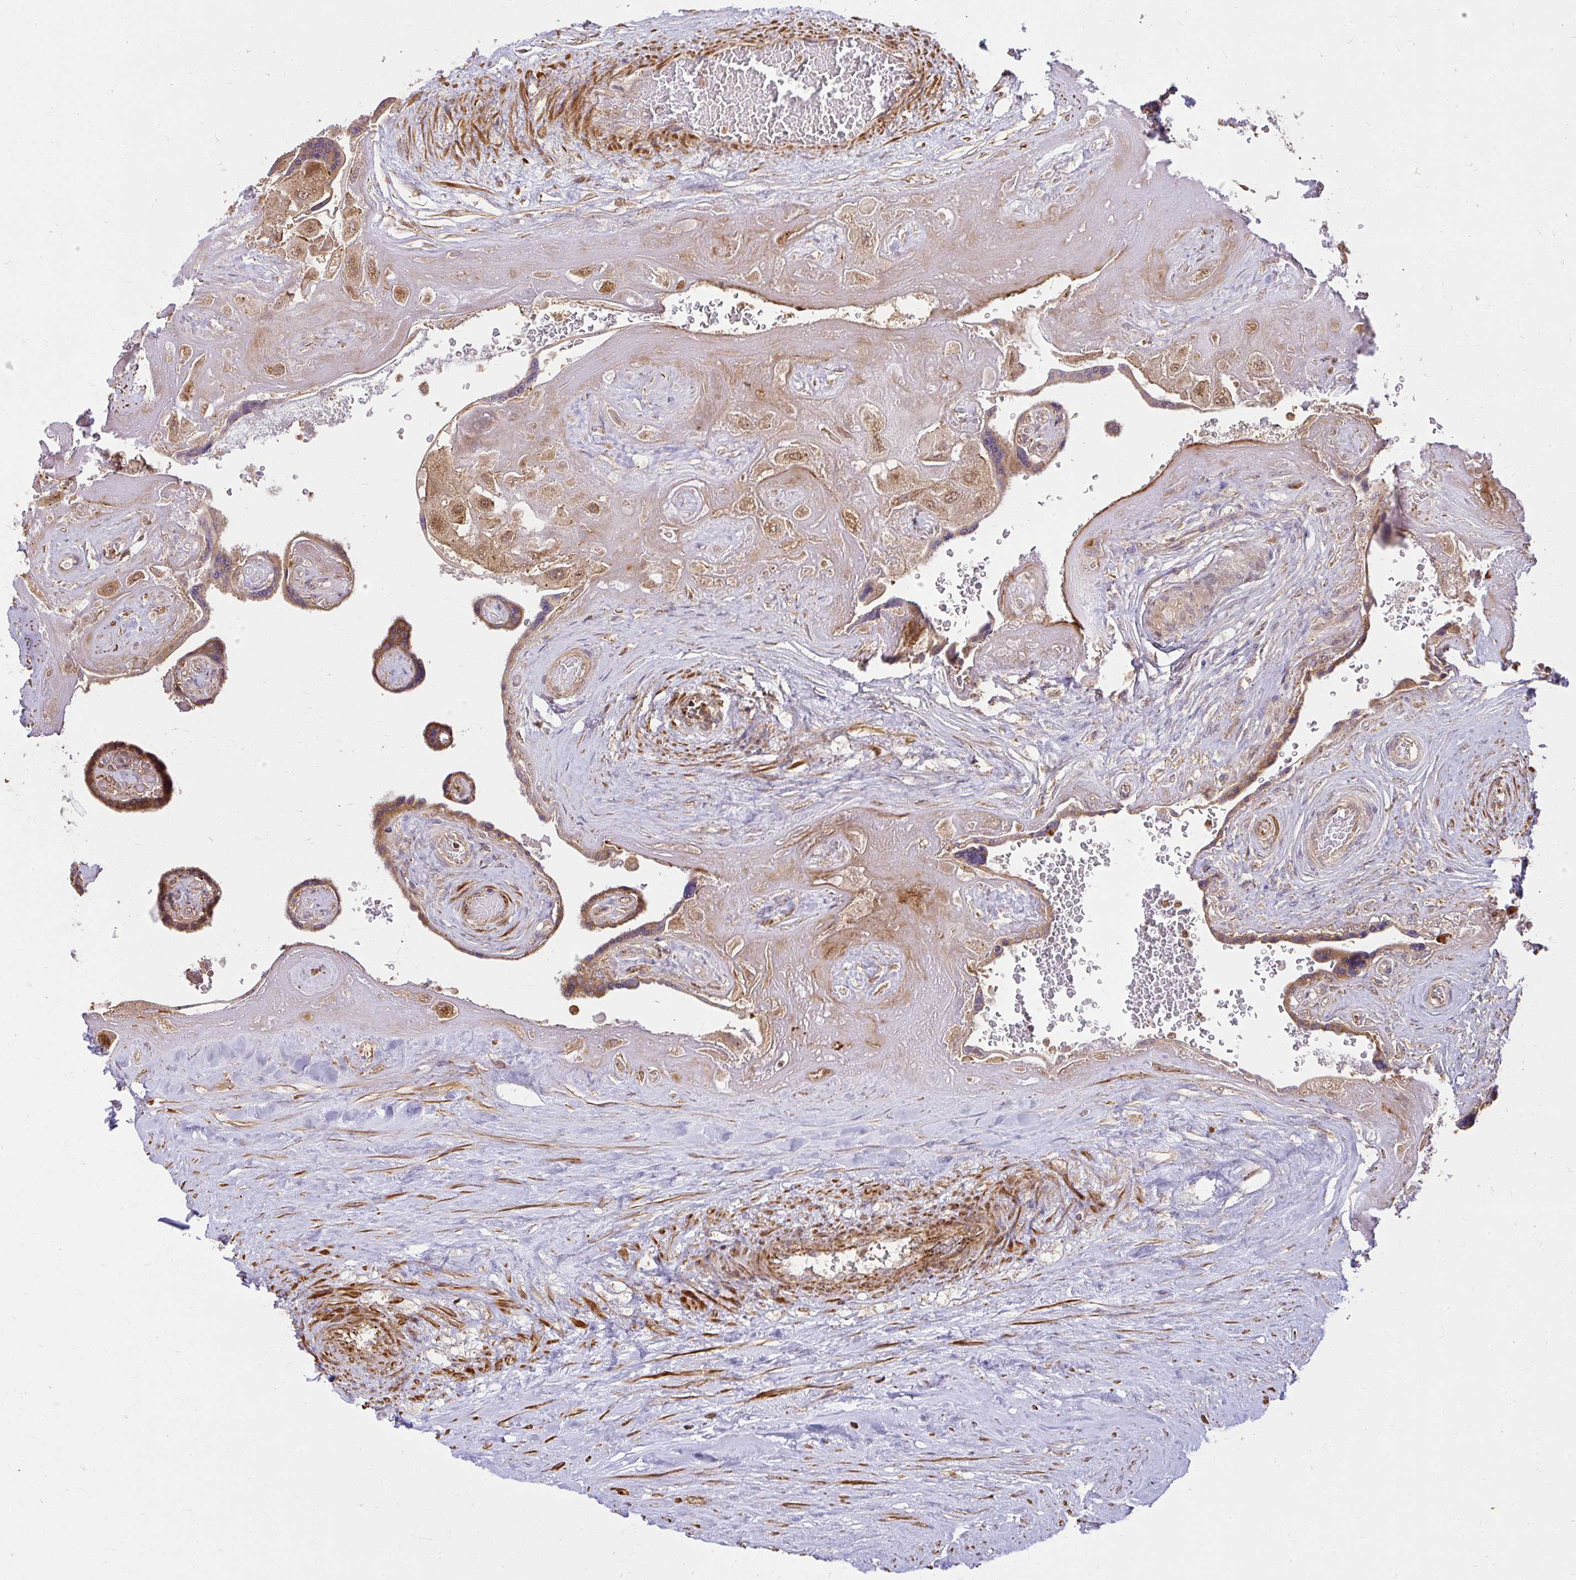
{"staining": {"intensity": "moderate", "quantity": ">75%", "location": "cytoplasmic/membranous"}, "tissue": "placenta", "cell_type": "Decidual cells", "image_type": "normal", "snomed": [{"axis": "morphology", "description": "Normal tissue, NOS"}, {"axis": "topography", "description": "Placenta"}], "caption": "Protein staining of unremarkable placenta shows moderate cytoplasmic/membranous staining in about >75% of decidual cells. The protein is stained brown, and the nuclei are stained in blue (DAB (3,3'-diaminobenzidine) IHC with brightfield microscopy, high magnification).", "gene": "GNS", "patient": {"sex": "female", "age": 32}}